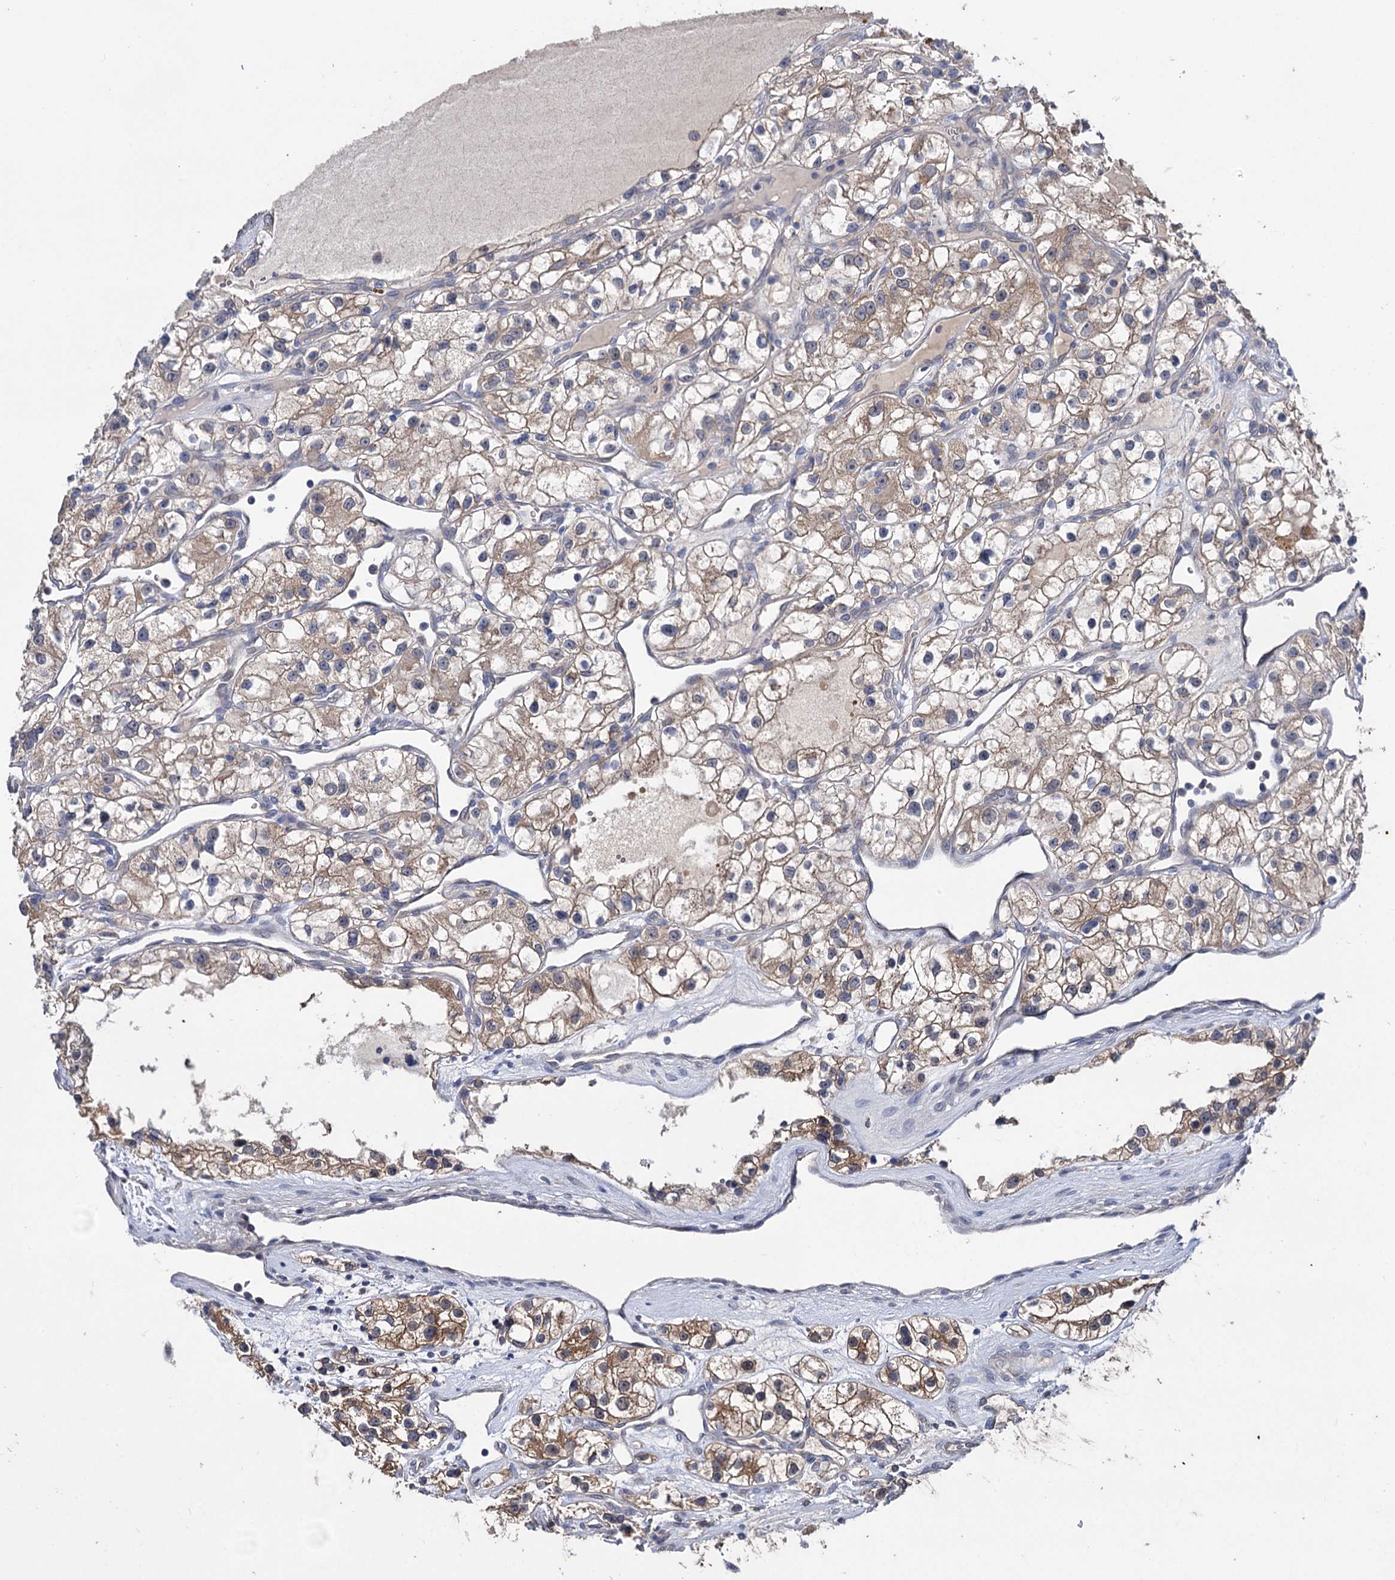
{"staining": {"intensity": "moderate", "quantity": "25%-75%", "location": "cytoplasmic/membranous"}, "tissue": "renal cancer", "cell_type": "Tumor cells", "image_type": "cancer", "snomed": [{"axis": "morphology", "description": "Adenocarcinoma, NOS"}, {"axis": "topography", "description": "Kidney"}], "caption": "An image of human adenocarcinoma (renal) stained for a protein shows moderate cytoplasmic/membranous brown staining in tumor cells. (DAB (3,3'-diaminobenzidine) = brown stain, brightfield microscopy at high magnification).", "gene": "CLPB", "patient": {"sex": "female", "age": 57}}